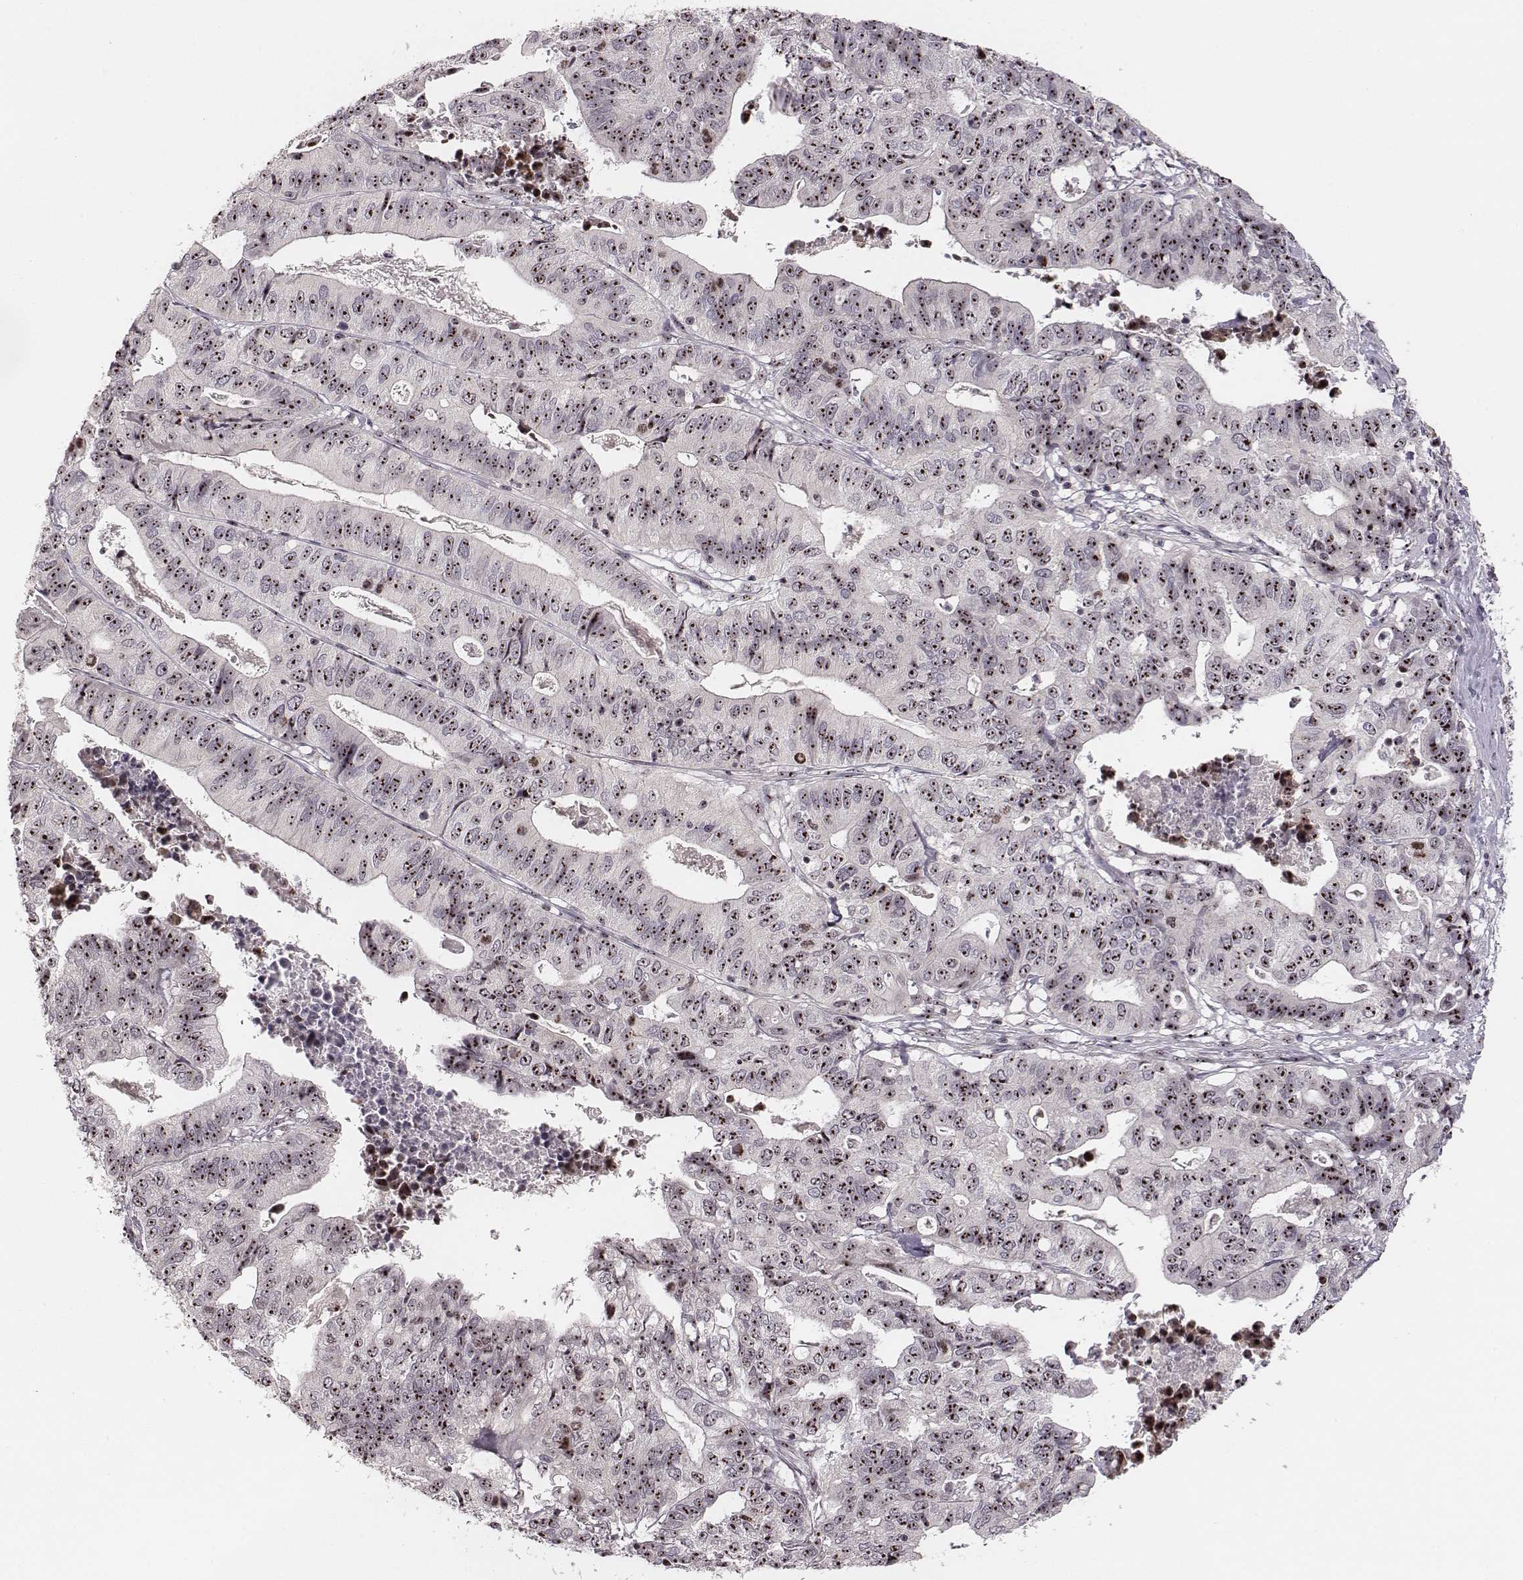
{"staining": {"intensity": "moderate", "quantity": ">75%", "location": "nuclear"}, "tissue": "stomach cancer", "cell_type": "Tumor cells", "image_type": "cancer", "snomed": [{"axis": "morphology", "description": "Adenocarcinoma, NOS"}, {"axis": "topography", "description": "Stomach, upper"}], "caption": "Brown immunohistochemical staining in adenocarcinoma (stomach) demonstrates moderate nuclear staining in about >75% of tumor cells.", "gene": "NOP56", "patient": {"sex": "female", "age": 67}}